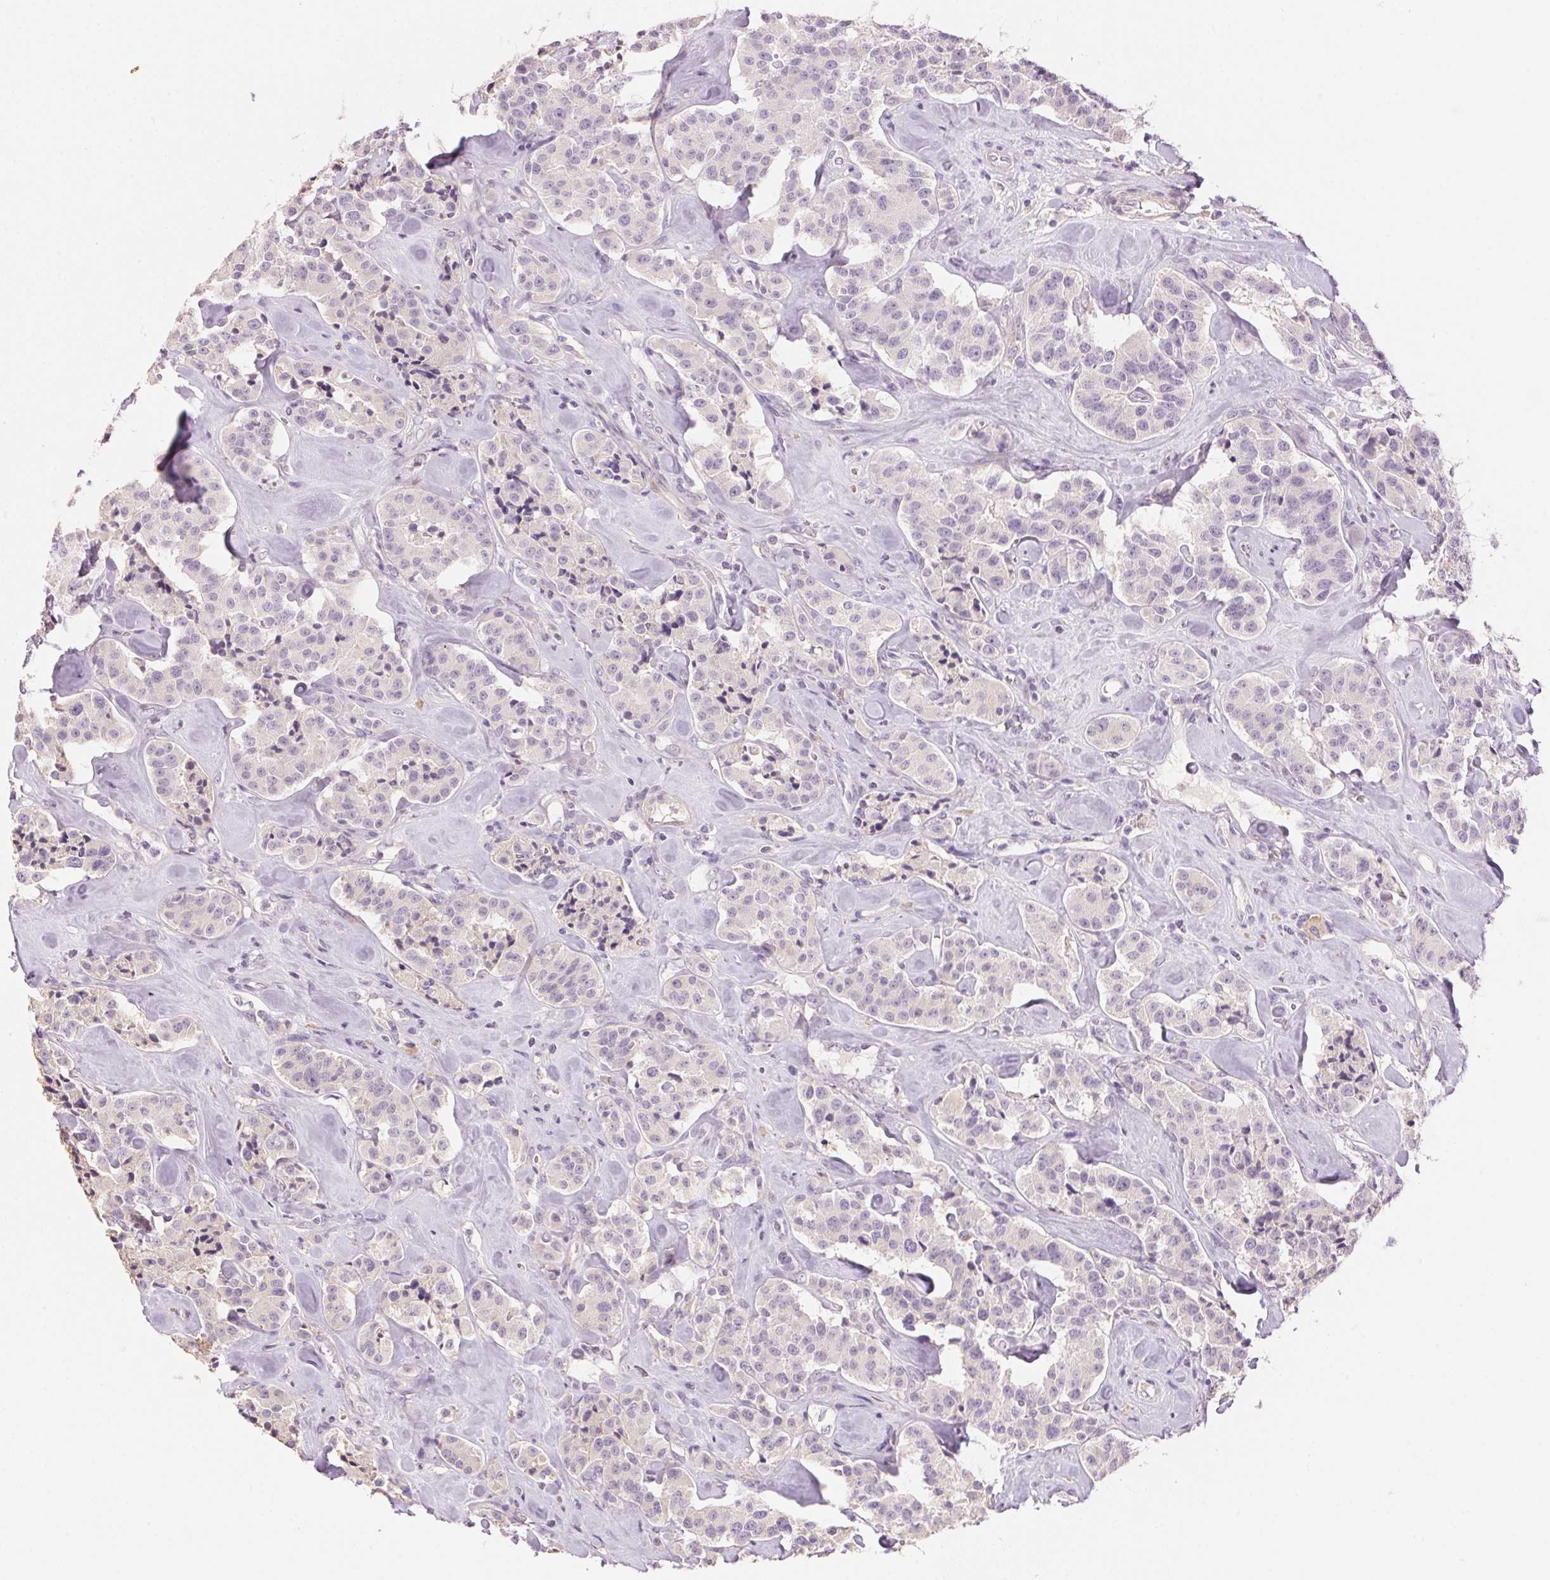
{"staining": {"intensity": "negative", "quantity": "none", "location": "none"}, "tissue": "carcinoid", "cell_type": "Tumor cells", "image_type": "cancer", "snomed": [{"axis": "morphology", "description": "Carcinoid, malignant, NOS"}, {"axis": "topography", "description": "Pancreas"}], "caption": "A high-resolution photomicrograph shows immunohistochemistry (IHC) staining of malignant carcinoid, which exhibits no significant staining in tumor cells. (DAB (3,3'-diaminobenzidine) immunohistochemistry, high magnification).", "gene": "LYZL6", "patient": {"sex": "male", "age": 41}}